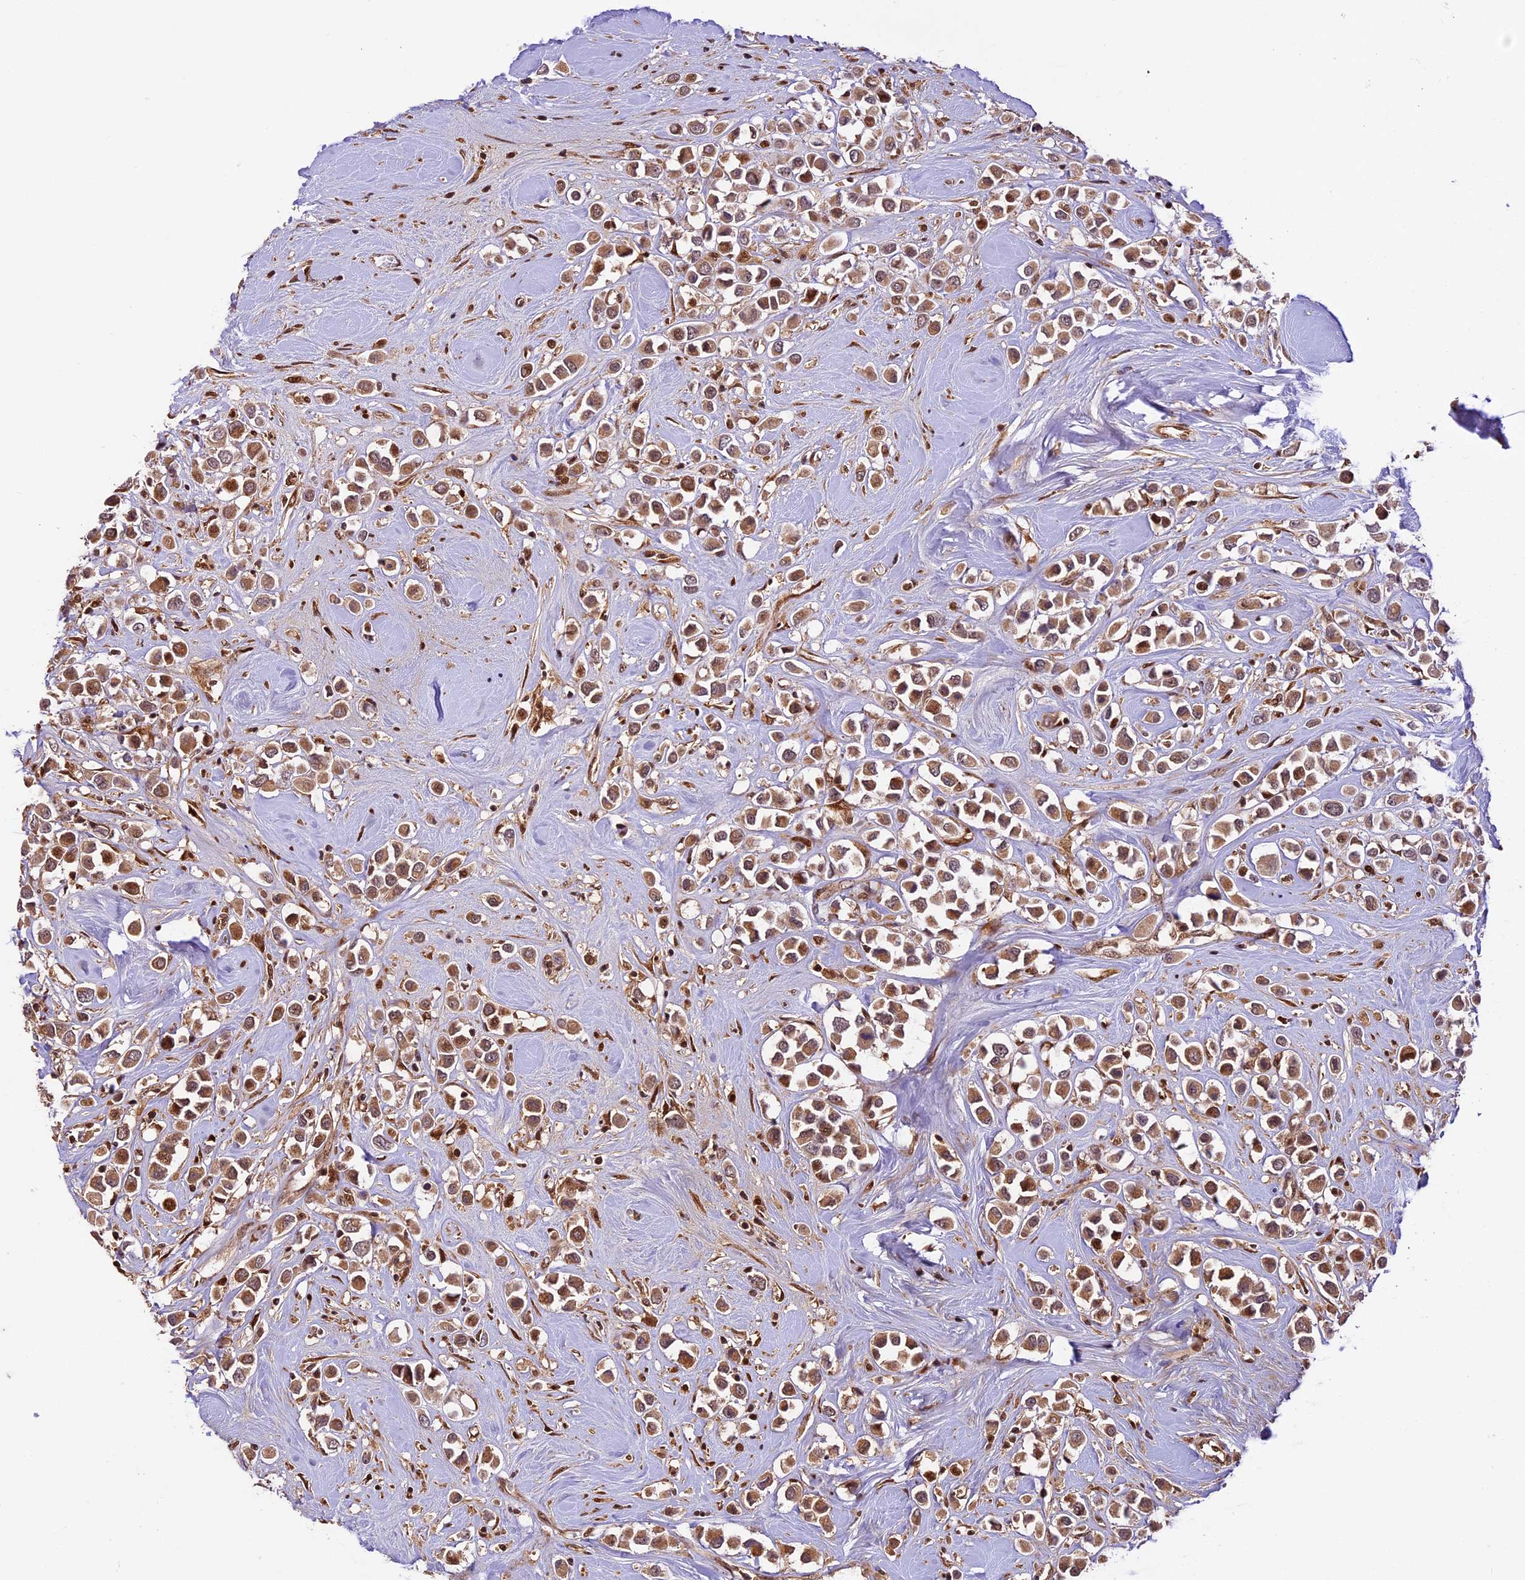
{"staining": {"intensity": "moderate", "quantity": ">75%", "location": "cytoplasmic/membranous,nuclear"}, "tissue": "breast cancer", "cell_type": "Tumor cells", "image_type": "cancer", "snomed": [{"axis": "morphology", "description": "Duct carcinoma"}, {"axis": "topography", "description": "Breast"}], "caption": "Human invasive ductal carcinoma (breast) stained for a protein (brown) shows moderate cytoplasmic/membranous and nuclear positive staining in about >75% of tumor cells.", "gene": "DHX38", "patient": {"sex": "female", "age": 61}}